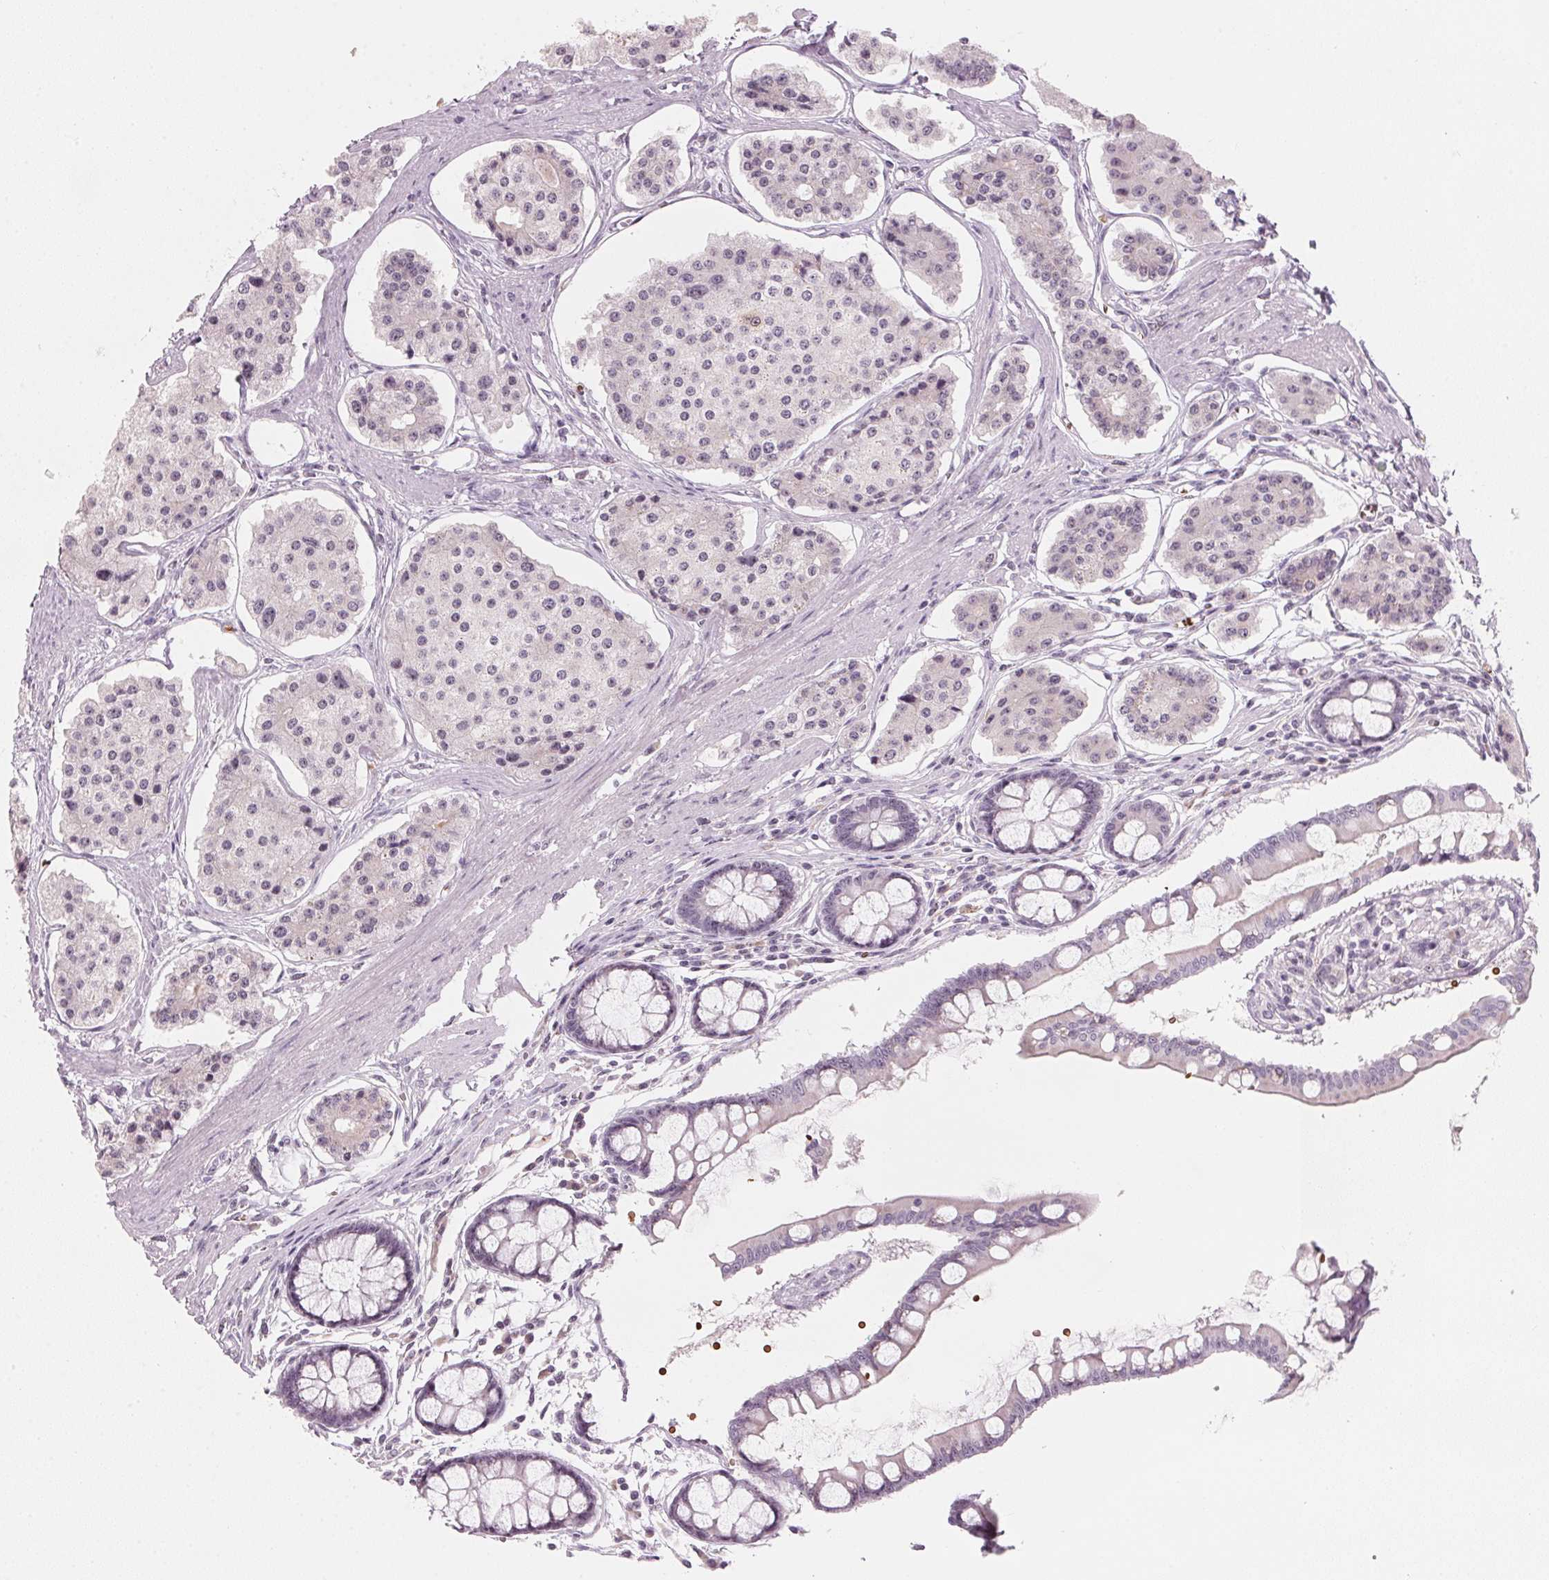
{"staining": {"intensity": "negative", "quantity": "none", "location": "none"}, "tissue": "carcinoid", "cell_type": "Tumor cells", "image_type": "cancer", "snomed": [{"axis": "morphology", "description": "Carcinoid, malignant, NOS"}, {"axis": "topography", "description": "Small intestine"}], "caption": "IHC image of human carcinoid (malignant) stained for a protein (brown), which displays no staining in tumor cells.", "gene": "DNTTIP2", "patient": {"sex": "female", "age": 65}}